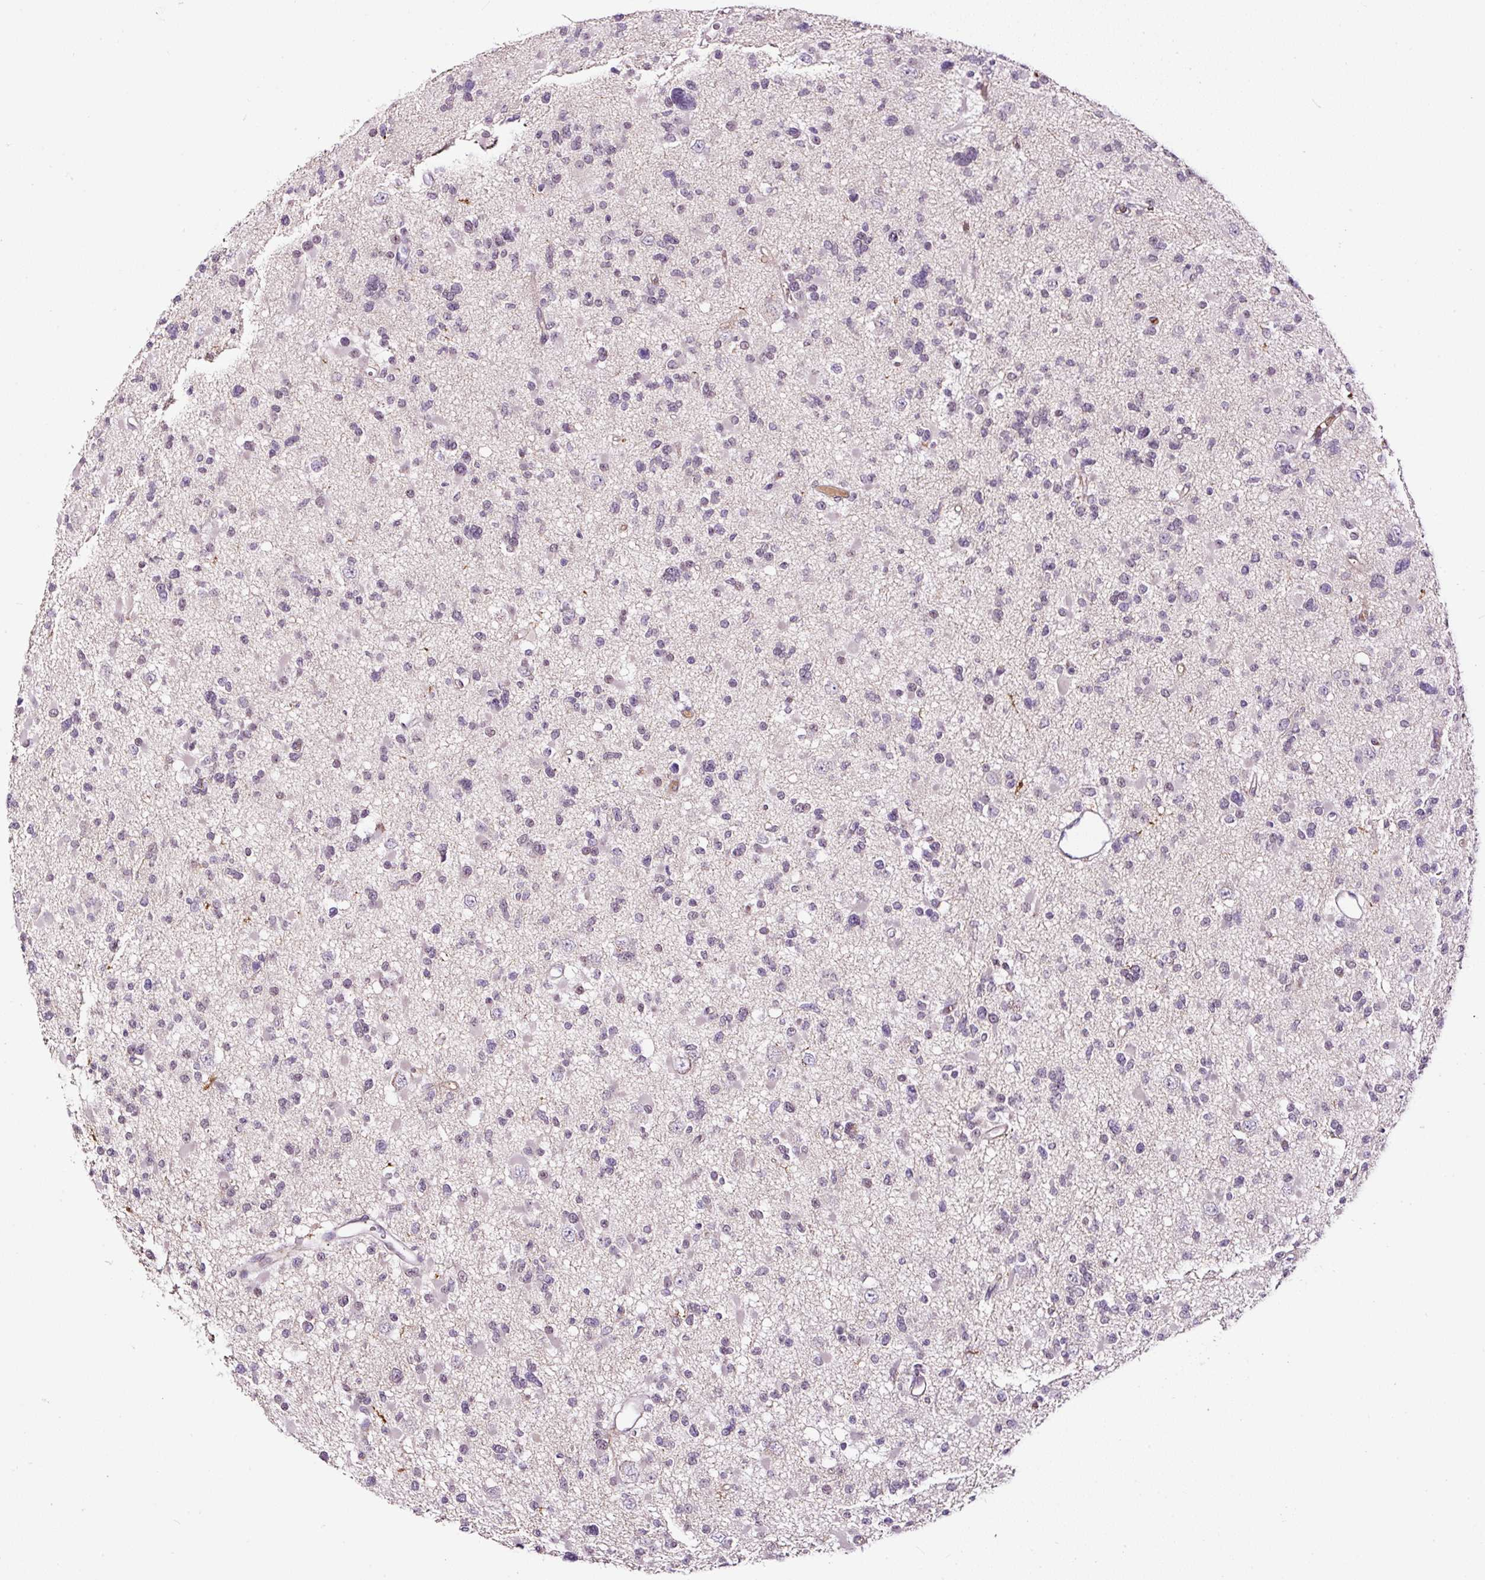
{"staining": {"intensity": "negative", "quantity": "none", "location": "none"}, "tissue": "glioma", "cell_type": "Tumor cells", "image_type": "cancer", "snomed": [{"axis": "morphology", "description": "Glioma, malignant, Low grade"}, {"axis": "topography", "description": "Brain"}], "caption": "There is no significant expression in tumor cells of malignant glioma (low-grade).", "gene": "LRRC24", "patient": {"sex": "female", "age": 22}}